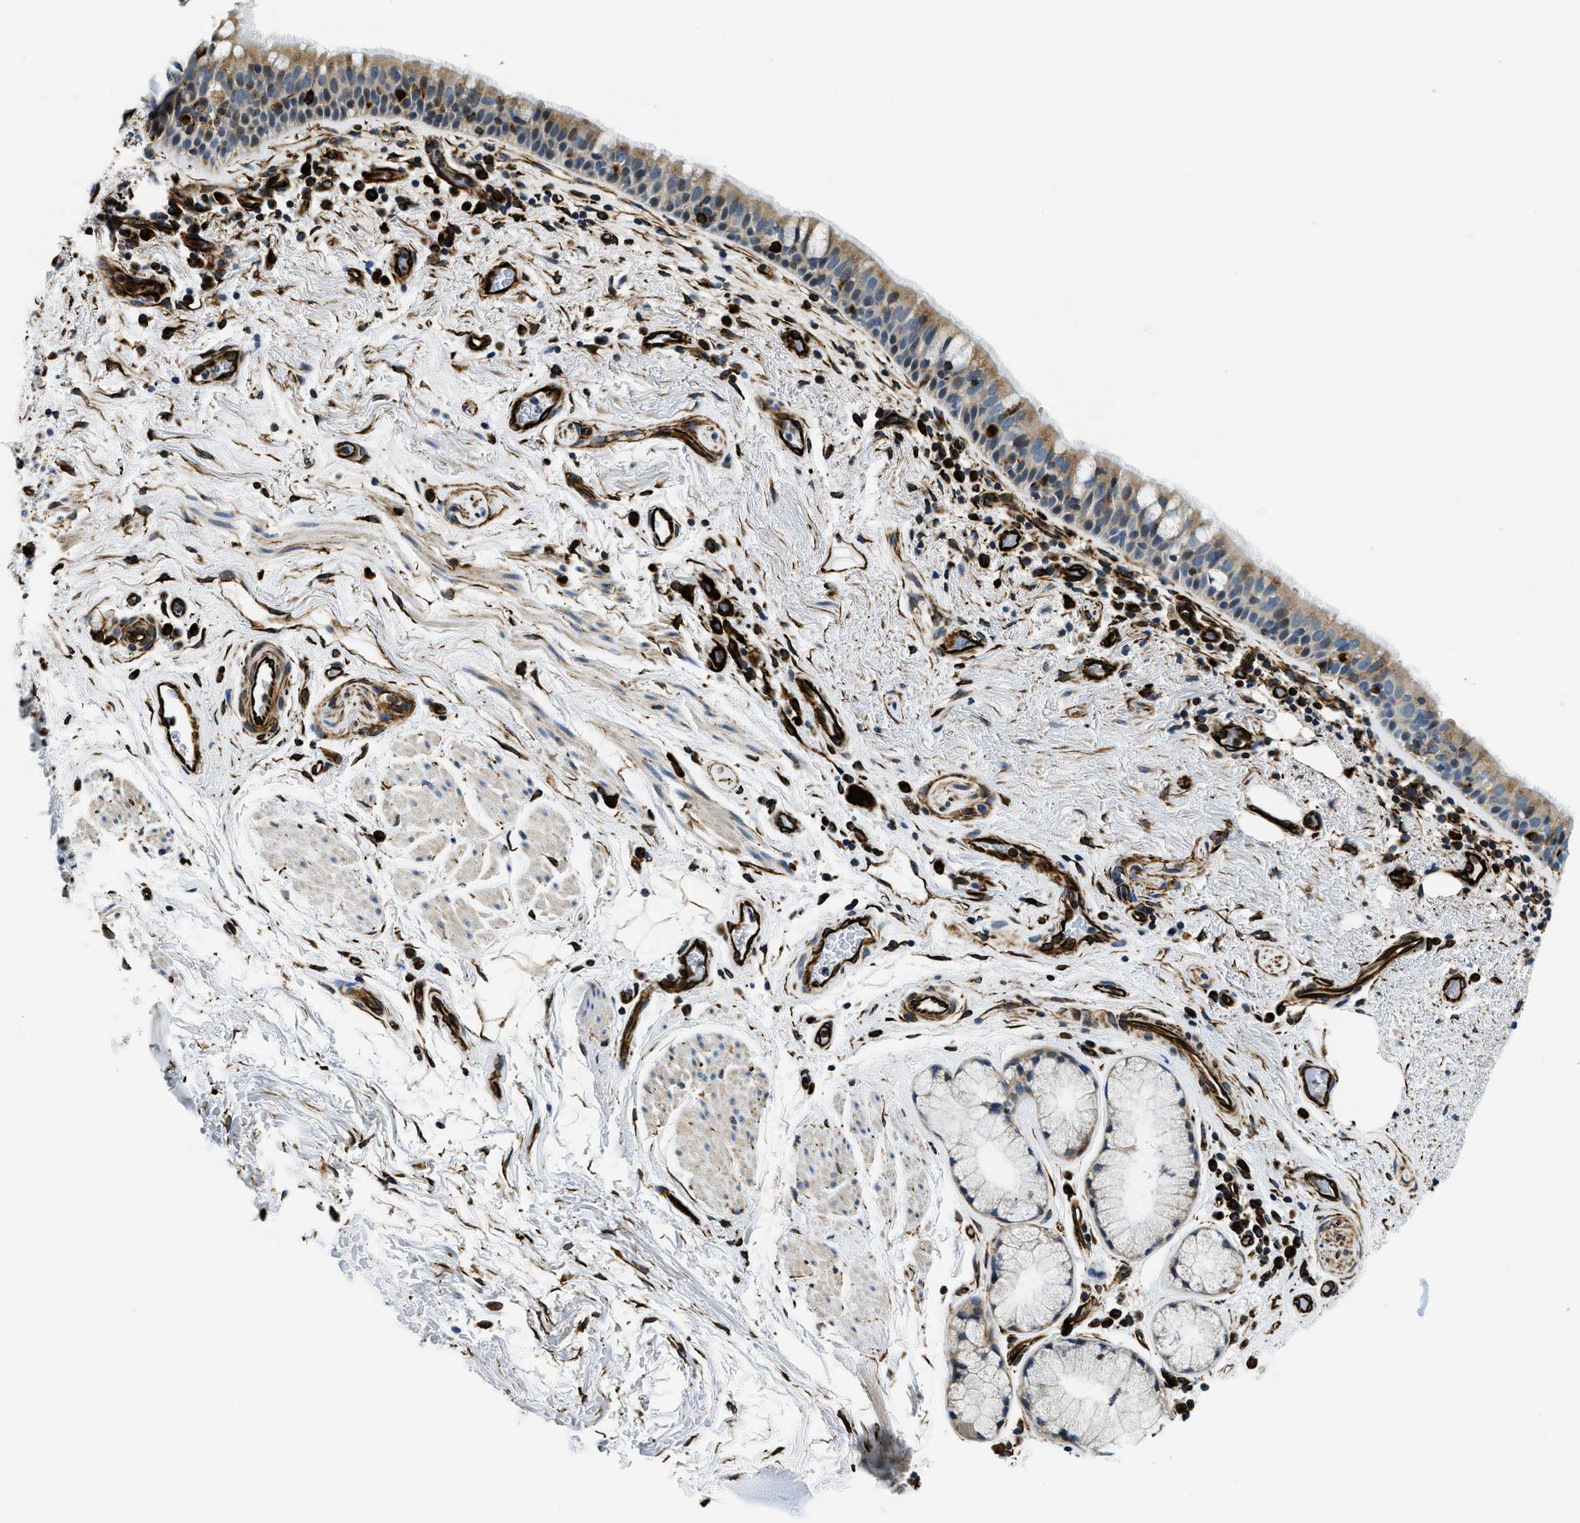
{"staining": {"intensity": "moderate", "quantity": "25%-75%", "location": "cytoplasmic/membranous"}, "tissue": "bronchus", "cell_type": "Respiratory epithelial cells", "image_type": "normal", "snomed": [{"axis": "morphology", "description": "Normal tissue, NOS"}, {"axis": "morphology", "description": "Inflammation, NOS"}, {"axis": "topography", "description": "Cartilage tissue"}, {"axis": "topography", "description": "Bronchus"}], "caption": "Respiratory epithelial cells show medium levels of moderate cytoplasmic/membranous positivity in about 25%-75% of cells in normal bronchus.", "gene": "GNS", "patient": {"sex": "male", "age": 77}}